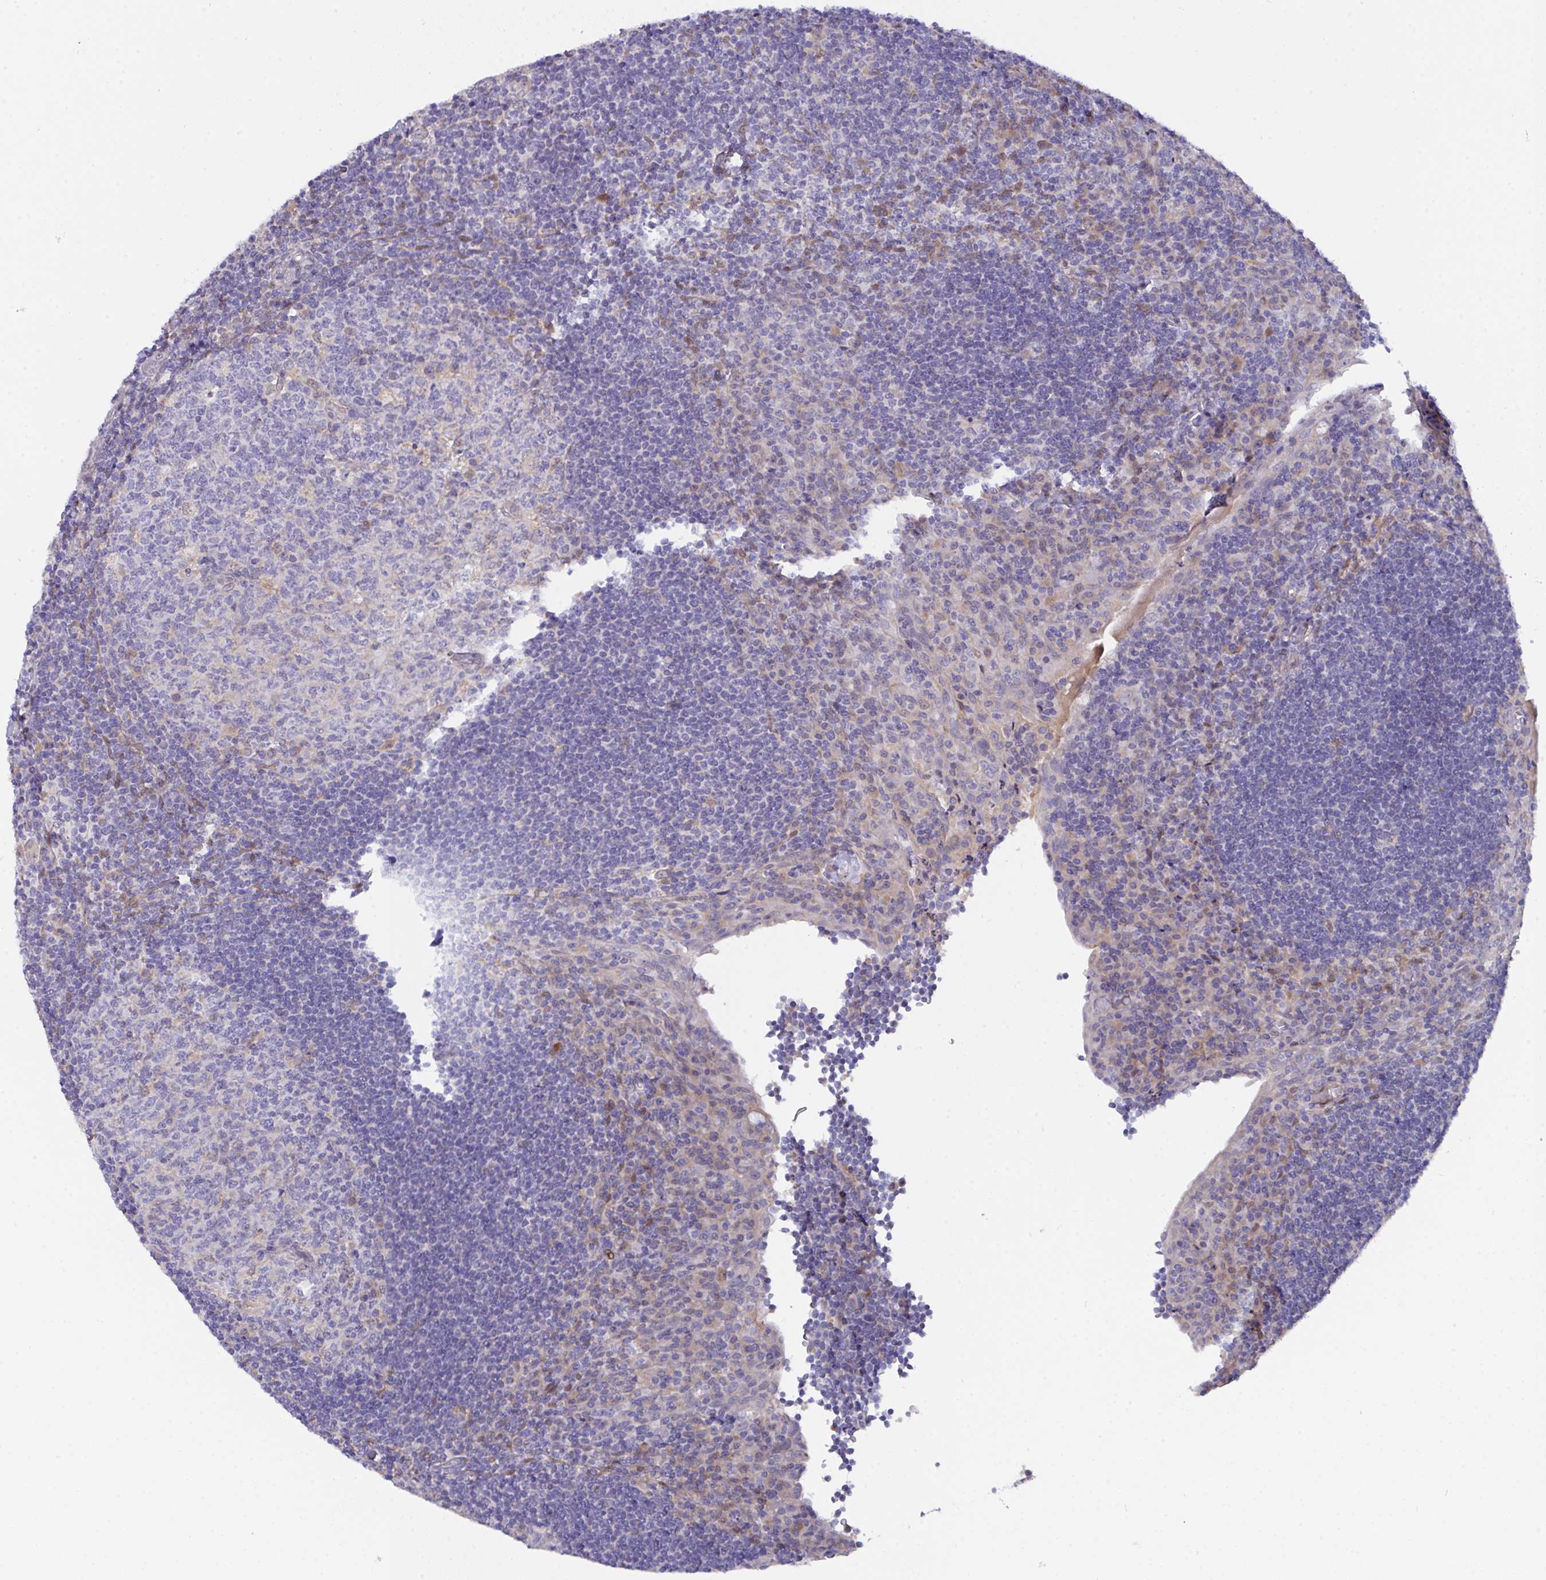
{"staining": {"intensity": "negative", "quantity": "none", "location": "none"}, "tissue": "tonsil", "cell_type": "Germinal center cells", "image_type": "normal", "snomed": [{"axis": "morphology", "description": "Normal tissue, NOS"}, {"axis": "topography", "description": "Tonsil"}], "caption": "Histopathology image shows no significant protein positivity in germinal center cells of benign tonsil.", "gene": "L3HYPDH", "patient": {"sex": "male", "age": 17}}